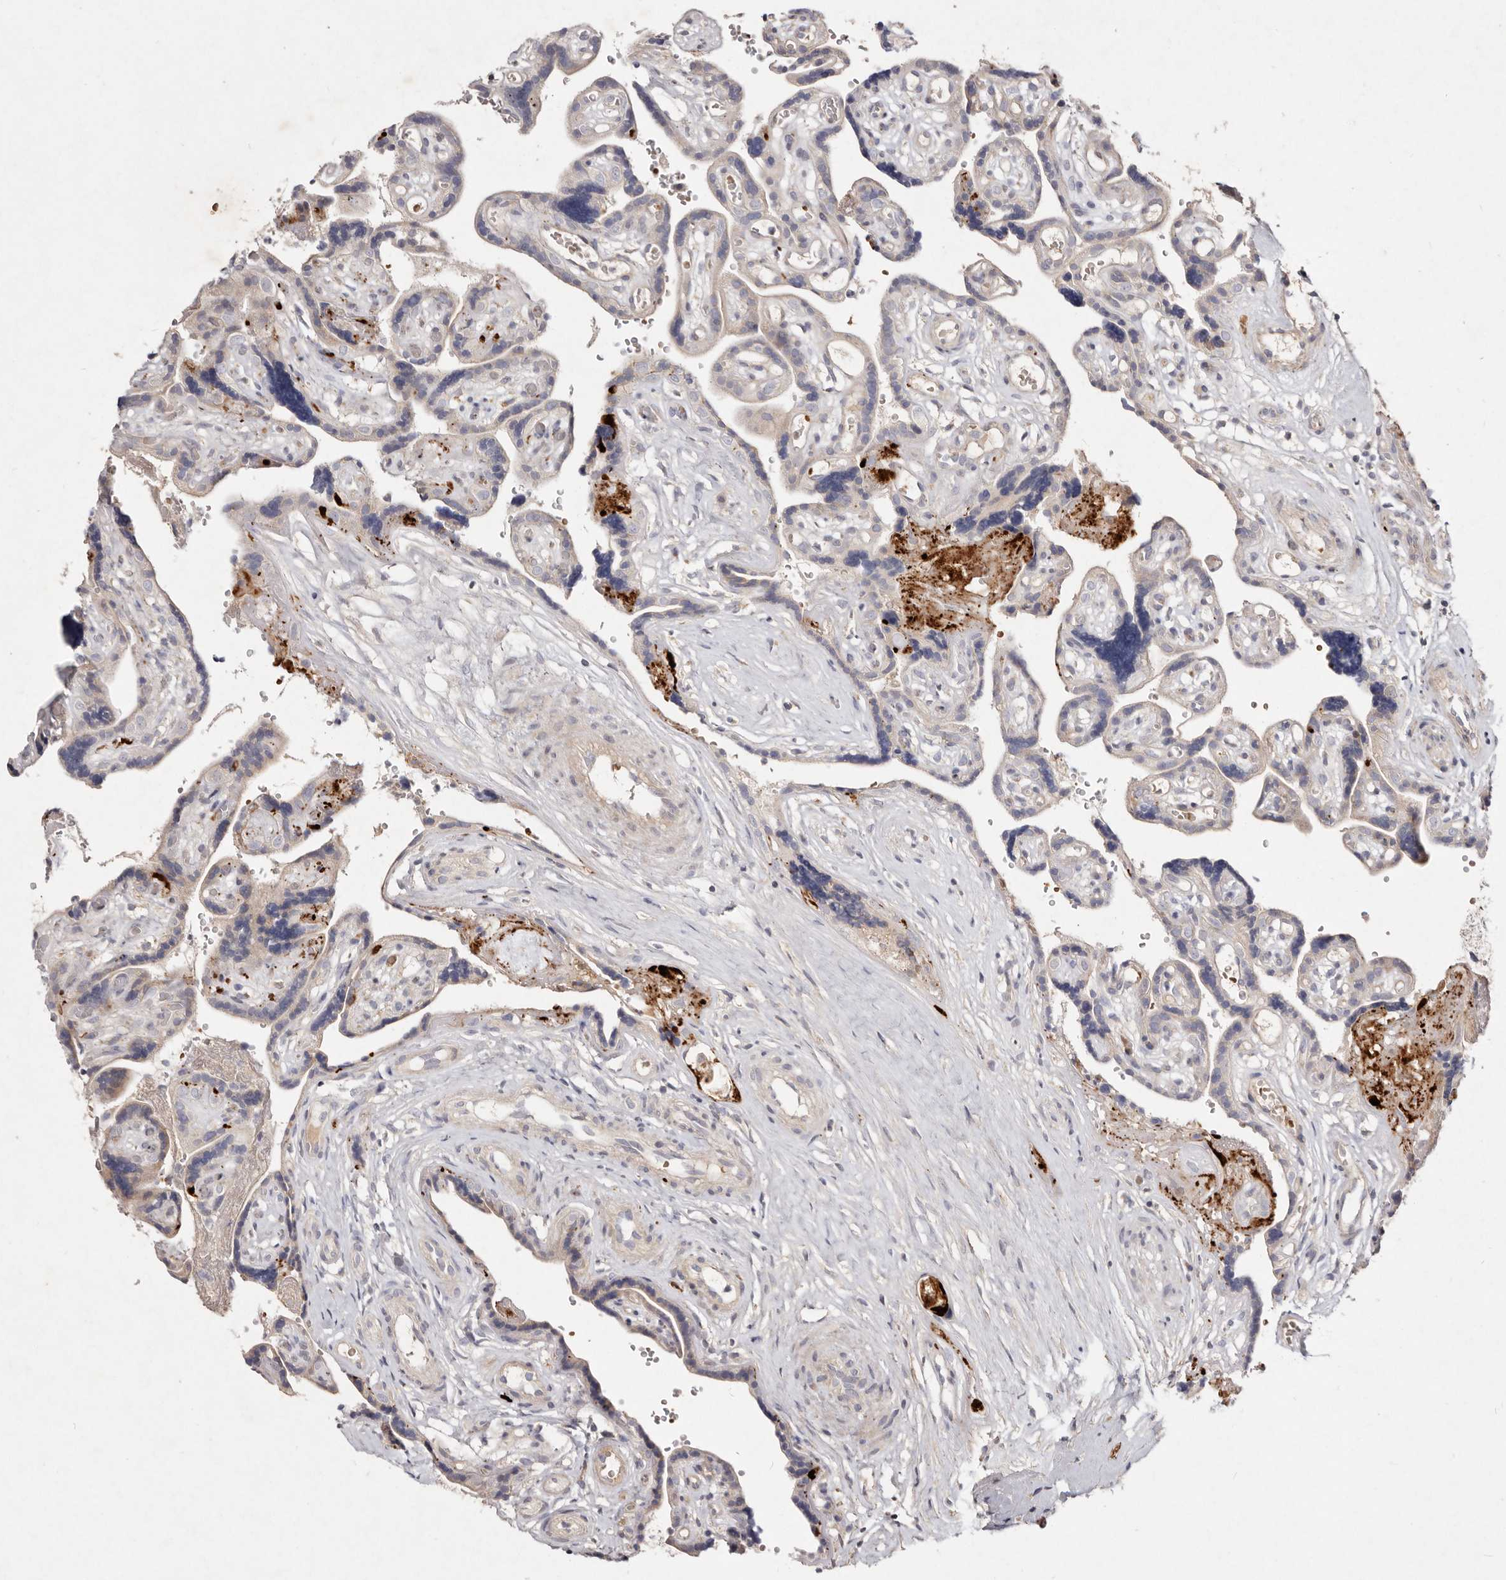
{"staining": {"intensity": "negative", "quantity": "none", "location": "none"}, "tissue": "placenta", "cell_type": "Decidual cells", "image_type": "normal", "snomed": [{"axis": "morphology", "description": "Normal tissue, NOS"}, {"axis": "topography", "description": "Placenta"}], "caption": "This is a image of IHC staining of unremarkable placenta, which shows no staining in decidual cells.", "gene": "SLC25A20", "patient": {"sex": "female", "age": 30}}